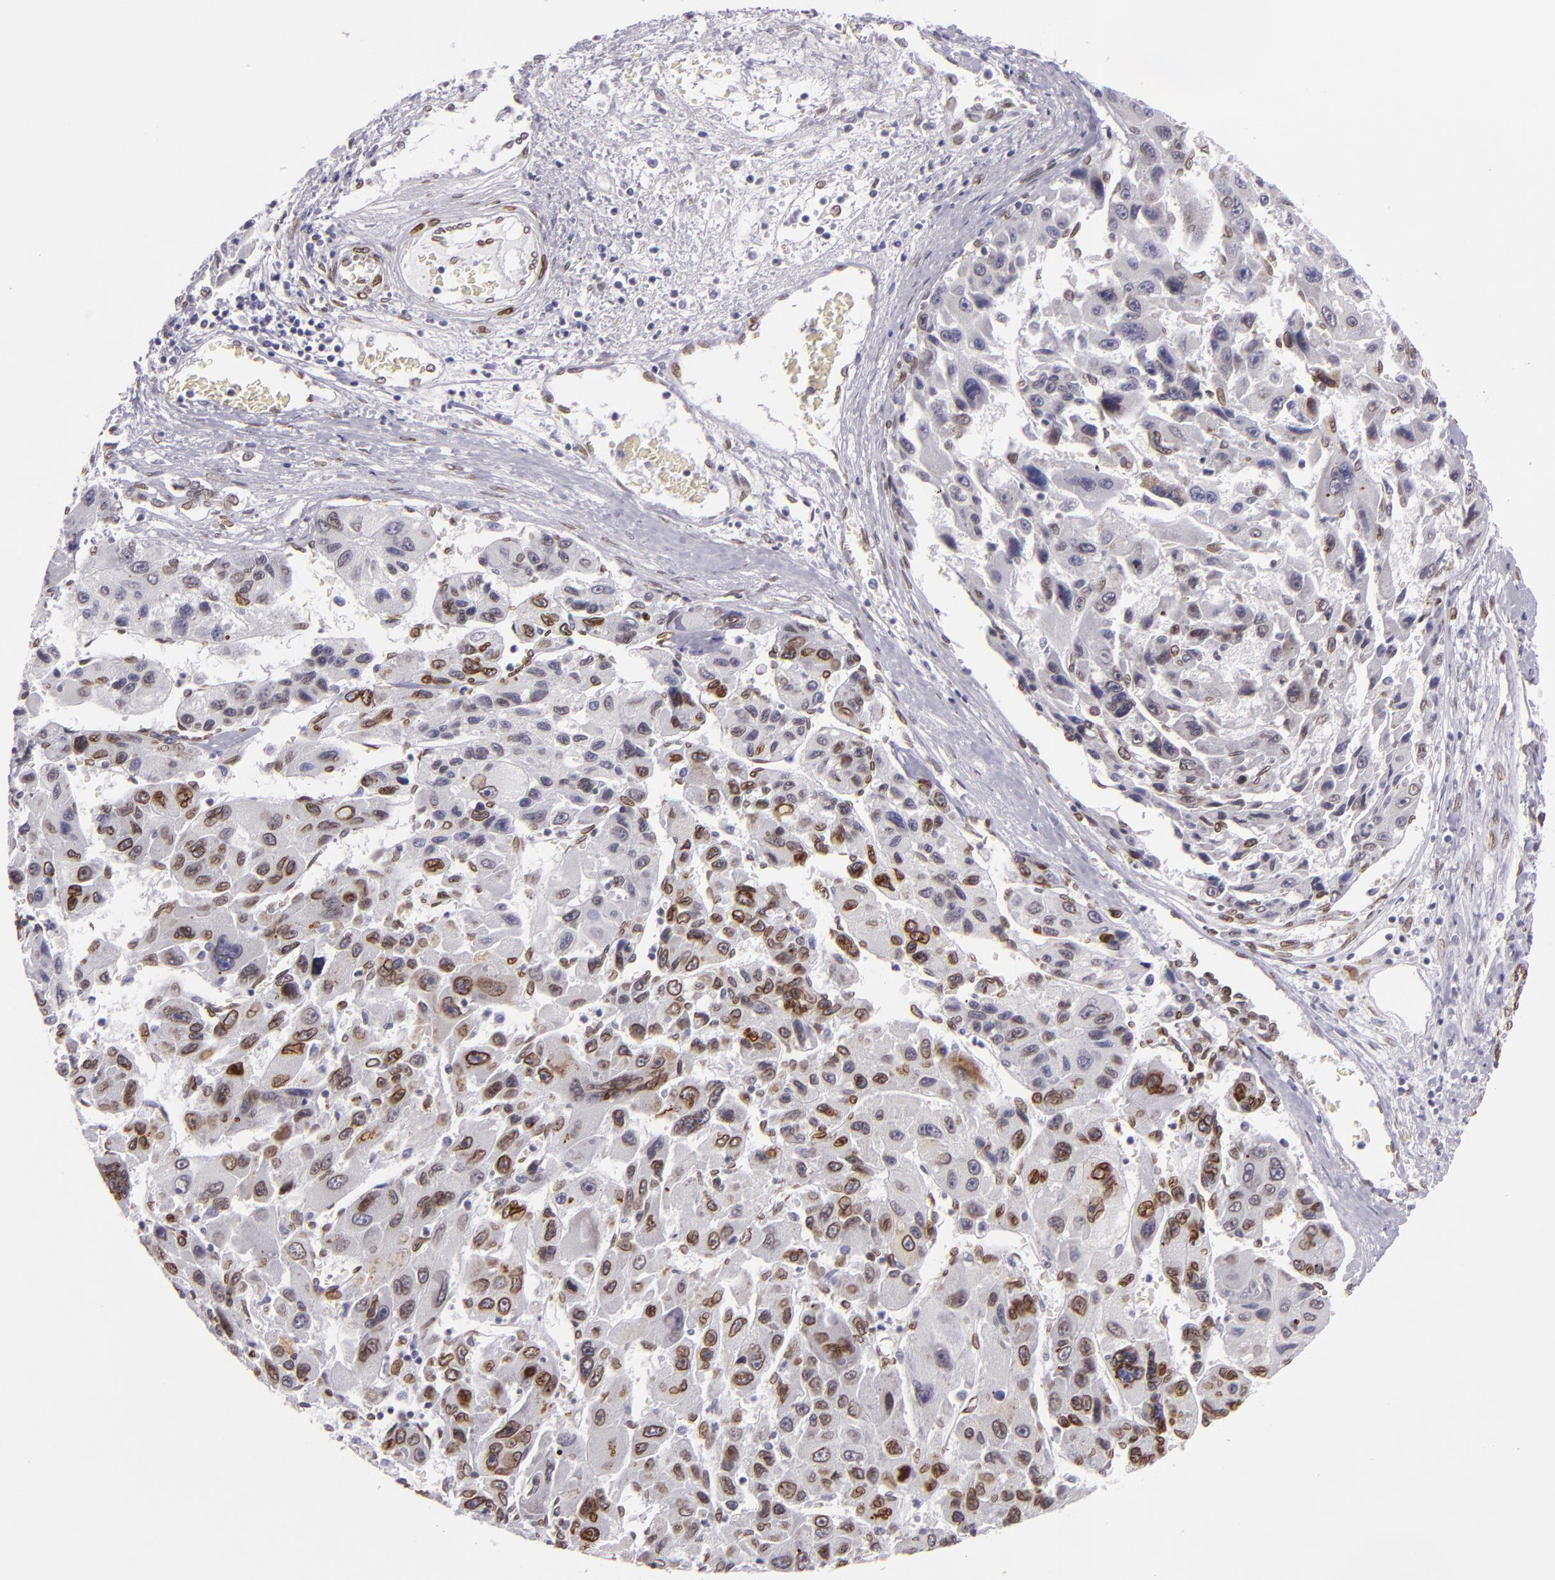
{"staining": {"intensity": "moderate", "quantity": "25%-75%", "location": "nuclear"}, "tissue": "liver cancer", "cell_type": "Tumor cells", "image_type": "cancer", "snomed": [{"axis": "morphology", "description": "Carcinoma, Hepatocellular, NOS"}, {"axis": "topography", "description": "Liver"}], "caption": "This histopathology image displays liver cancer stained with IHC to label a protein in brown. The nuclear of tumor cells show moderate positivity for the protein. Nuclei are counter-stained blue.", "gene": "EMD", "patient": {"sex": "male", "age": 64}}